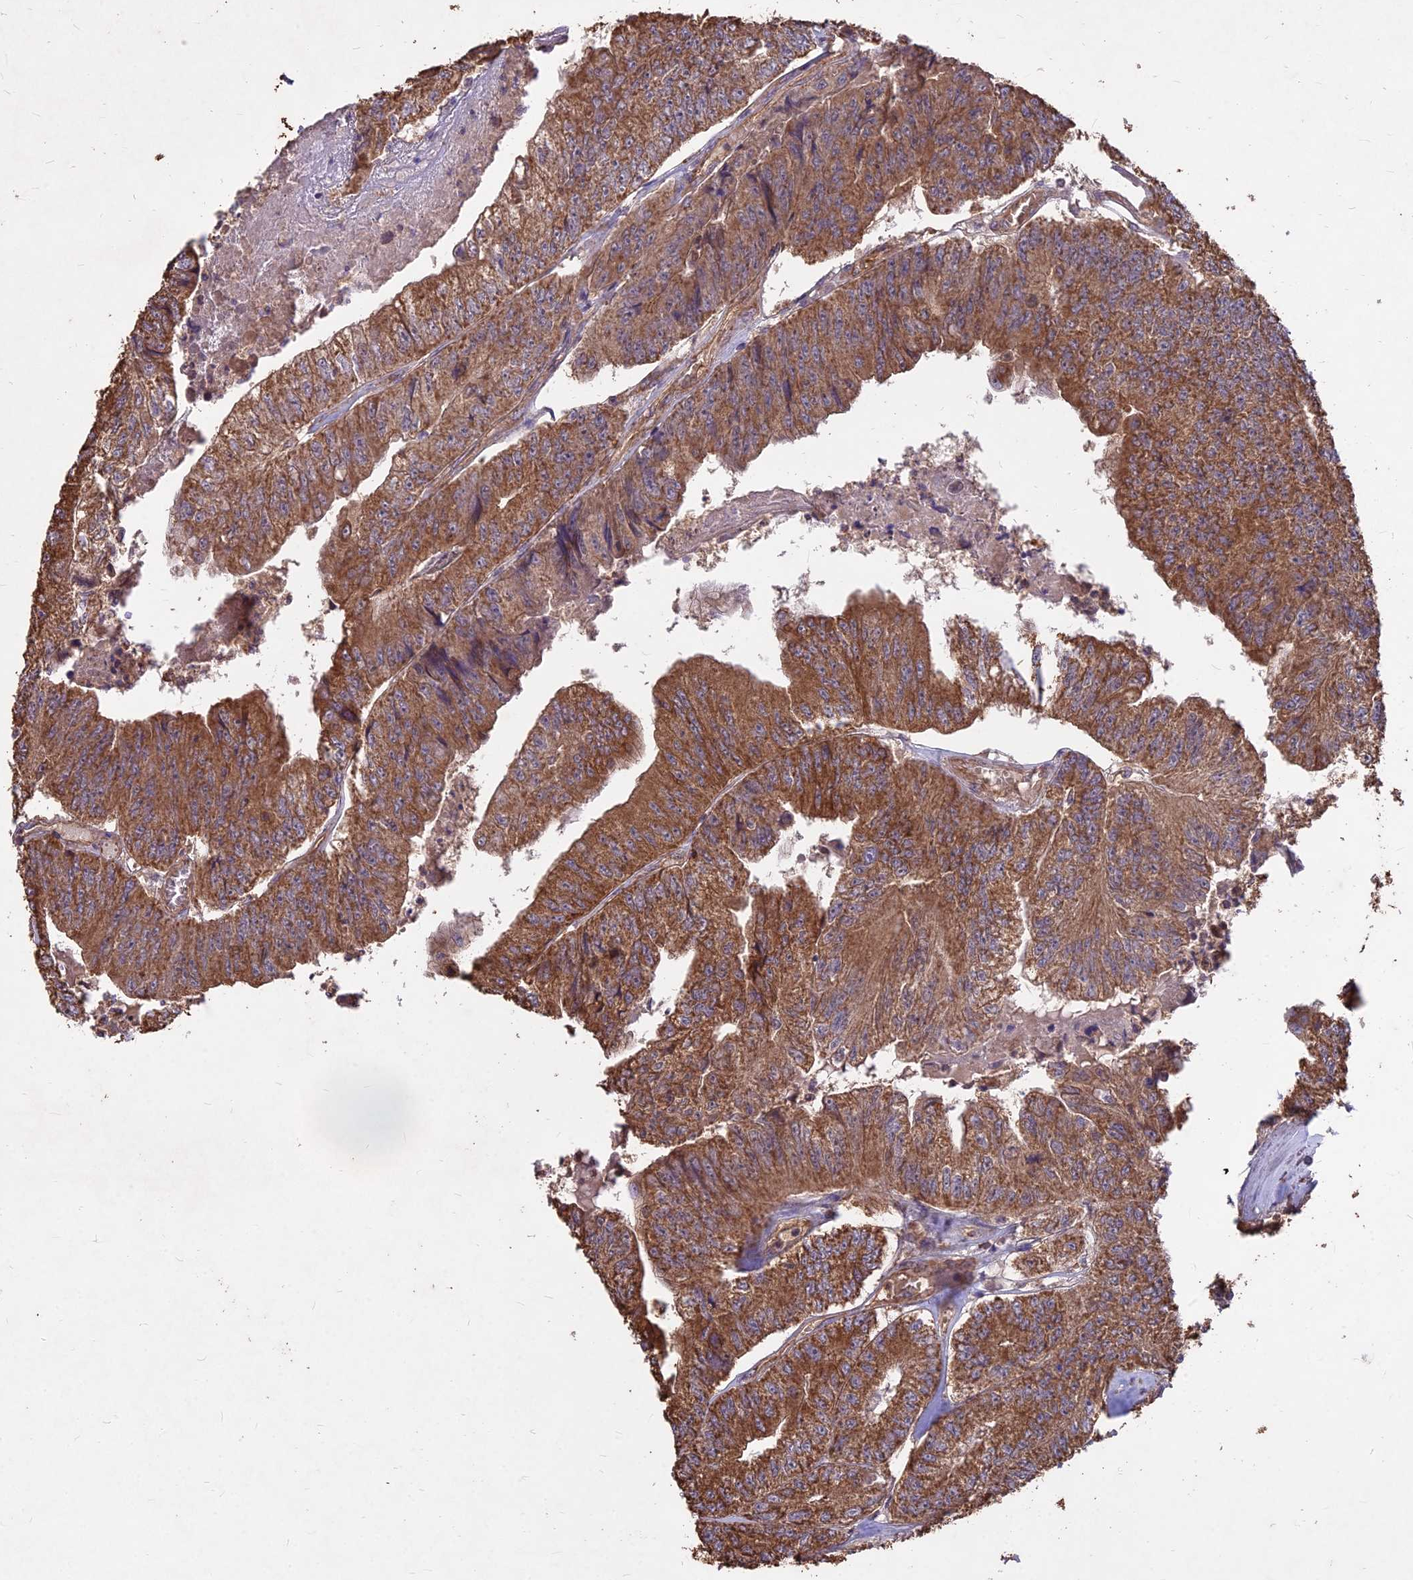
{"staining": {"intensity": "moderate", "quantity": ">75%", "location": "cytoplasmic/membranous"}, "tissue": "colorectal cancer", "cell_type": "Tumor cells", "image_type": "cancer", "snomed": [{"axis": "morphology", "description": "Adenocarcinoma, NOS"}, {"axis": "topography", "description": "Colon"}], "caption": "Moderate cytoplasmic/membranous staining is appreciated in about >75% of tumor cells in colorectal cancer (adenocarcinoma). (Brightfield microscopy of DAB IHC at high magnification).", "gene": "CEMIP2", "patient": {"sex": "female", "age": 67}}